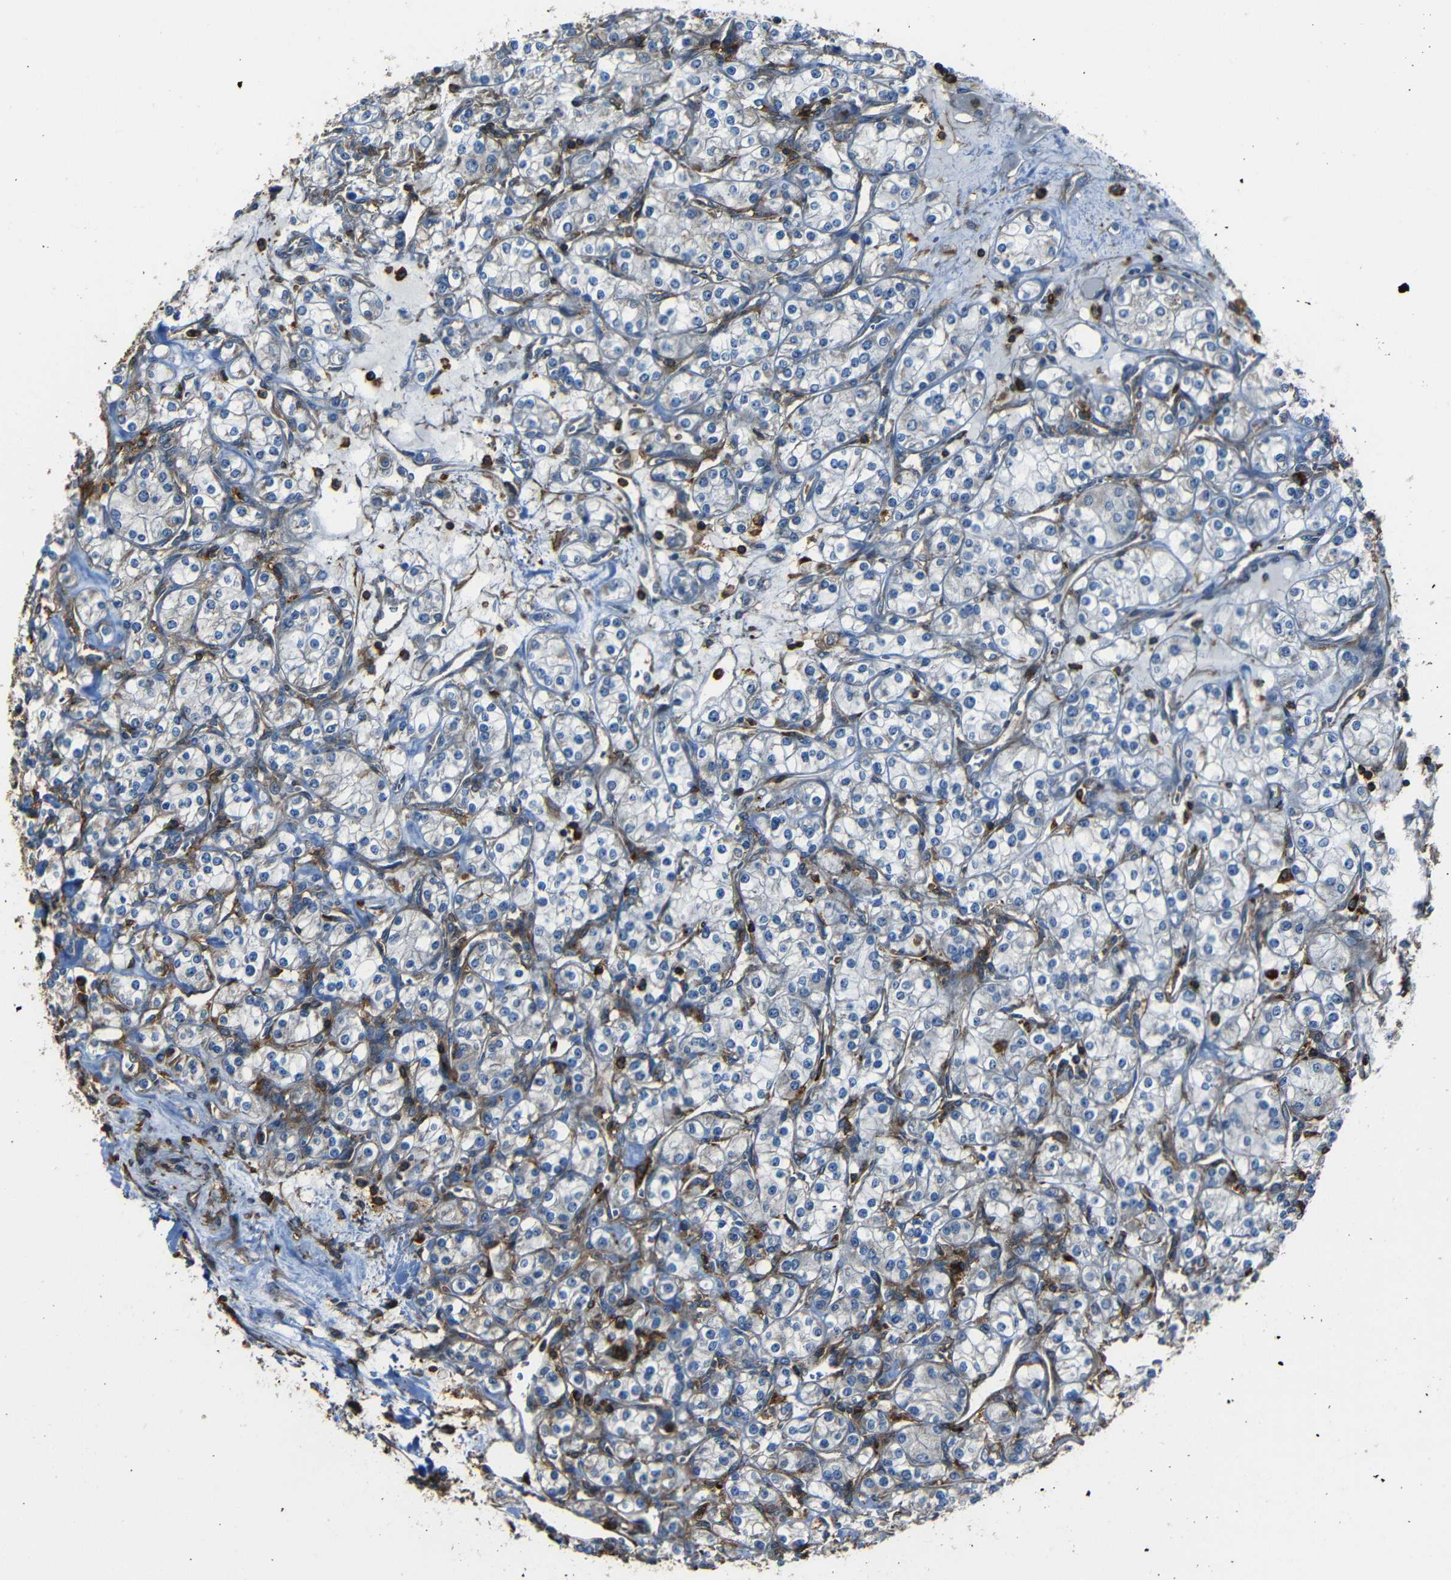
{"staining": {"intensity": "negative", "quantity": "none", "location": "none"}, "tissue": "renal cancer", "cell_type": "Tumor cells", "image_type": "cancer", "snomed": [{"axis": "morphology", "description": "Adenocarcinoma, NOS"}, {"axis": "topography", "description": "Kidney"}], "caption": "Tumor cells are negative for brown protein staining in renal cancer (adenocarcinoma).", "gene": "ADGRE5", "patient": {"sex": "male", "age": 77}}